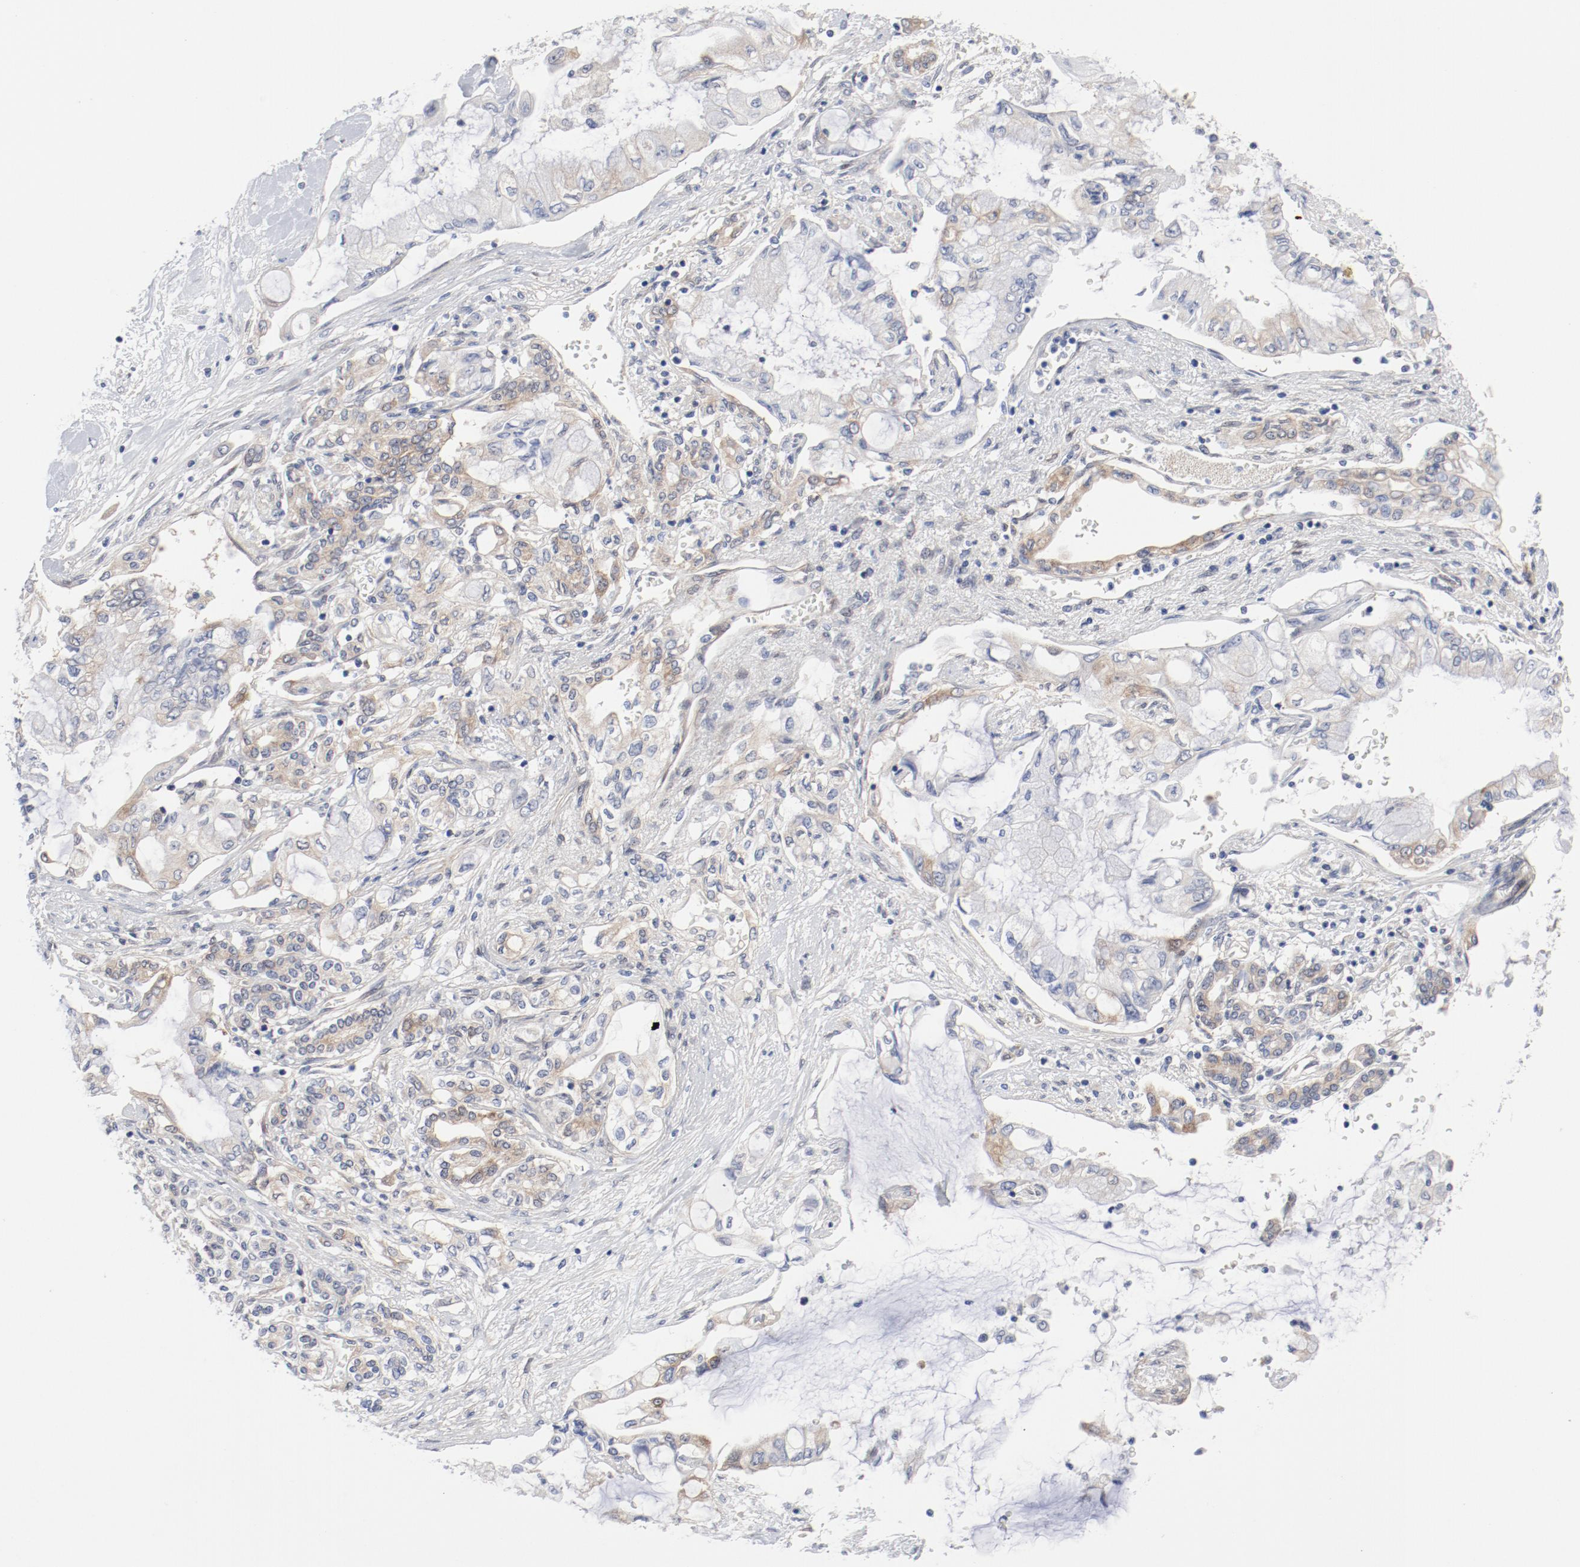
{"staining": {"intensity": "weak", "quantity": "25%-75%", "location": "cytoplasmic/membranous"}, "tissue": "pancreatic cancer", "cell_type": "Tumor cells", "image_type": "cancer", "snomed": [{"axis": "morphology", "description": "Adenocarcinoma, NOS"}, {"axis": "topography", "description": "Pancreas"}], "caption": "Weak cytoplasmic/membranous protein staining is seen in about 25%-75% of tumor cells in adenocarcinoma (pancreatic).", "gene": "BAD", "patient": {"sex": "female", "age": 70}}